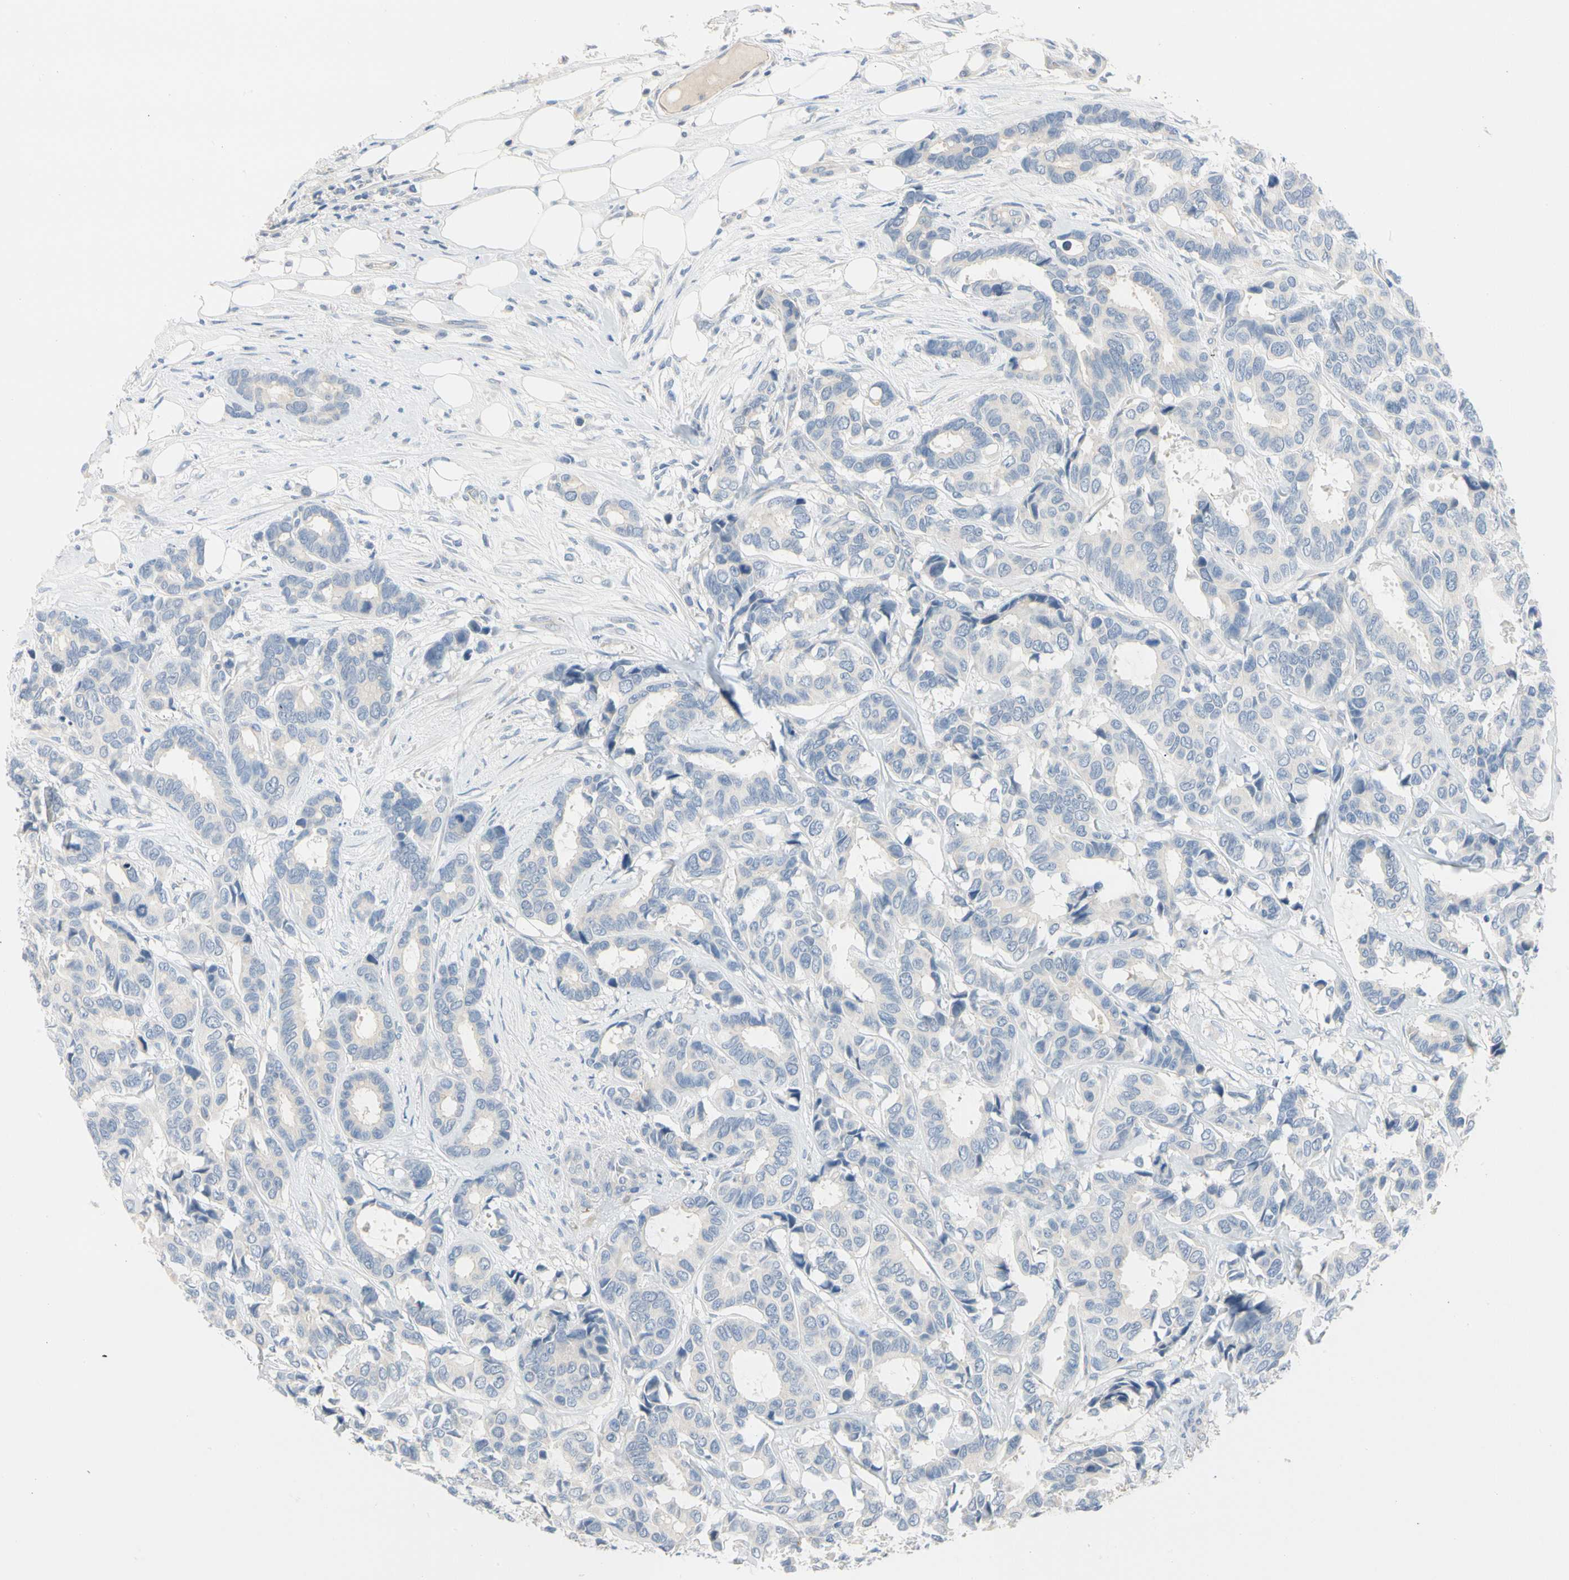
{"staining": {"intensity": "negative", "quantity": "none", "location": "none"}, "tissue": "breast cancer", "cell_type": "Tumor cells", "image_type": "cancer", "snomed": [{"axis": "morphology", "description": "Duct carcinoma"}, {"axis": "topography", "description": "Breast"}], "caption": "Infiltrating ductal carcinoma (breast) was stained to show a protein in brown. There is no significant positivity in tumor cells.", "gene": "MARK1", "patient": {"sex": "female", "age": 87}}